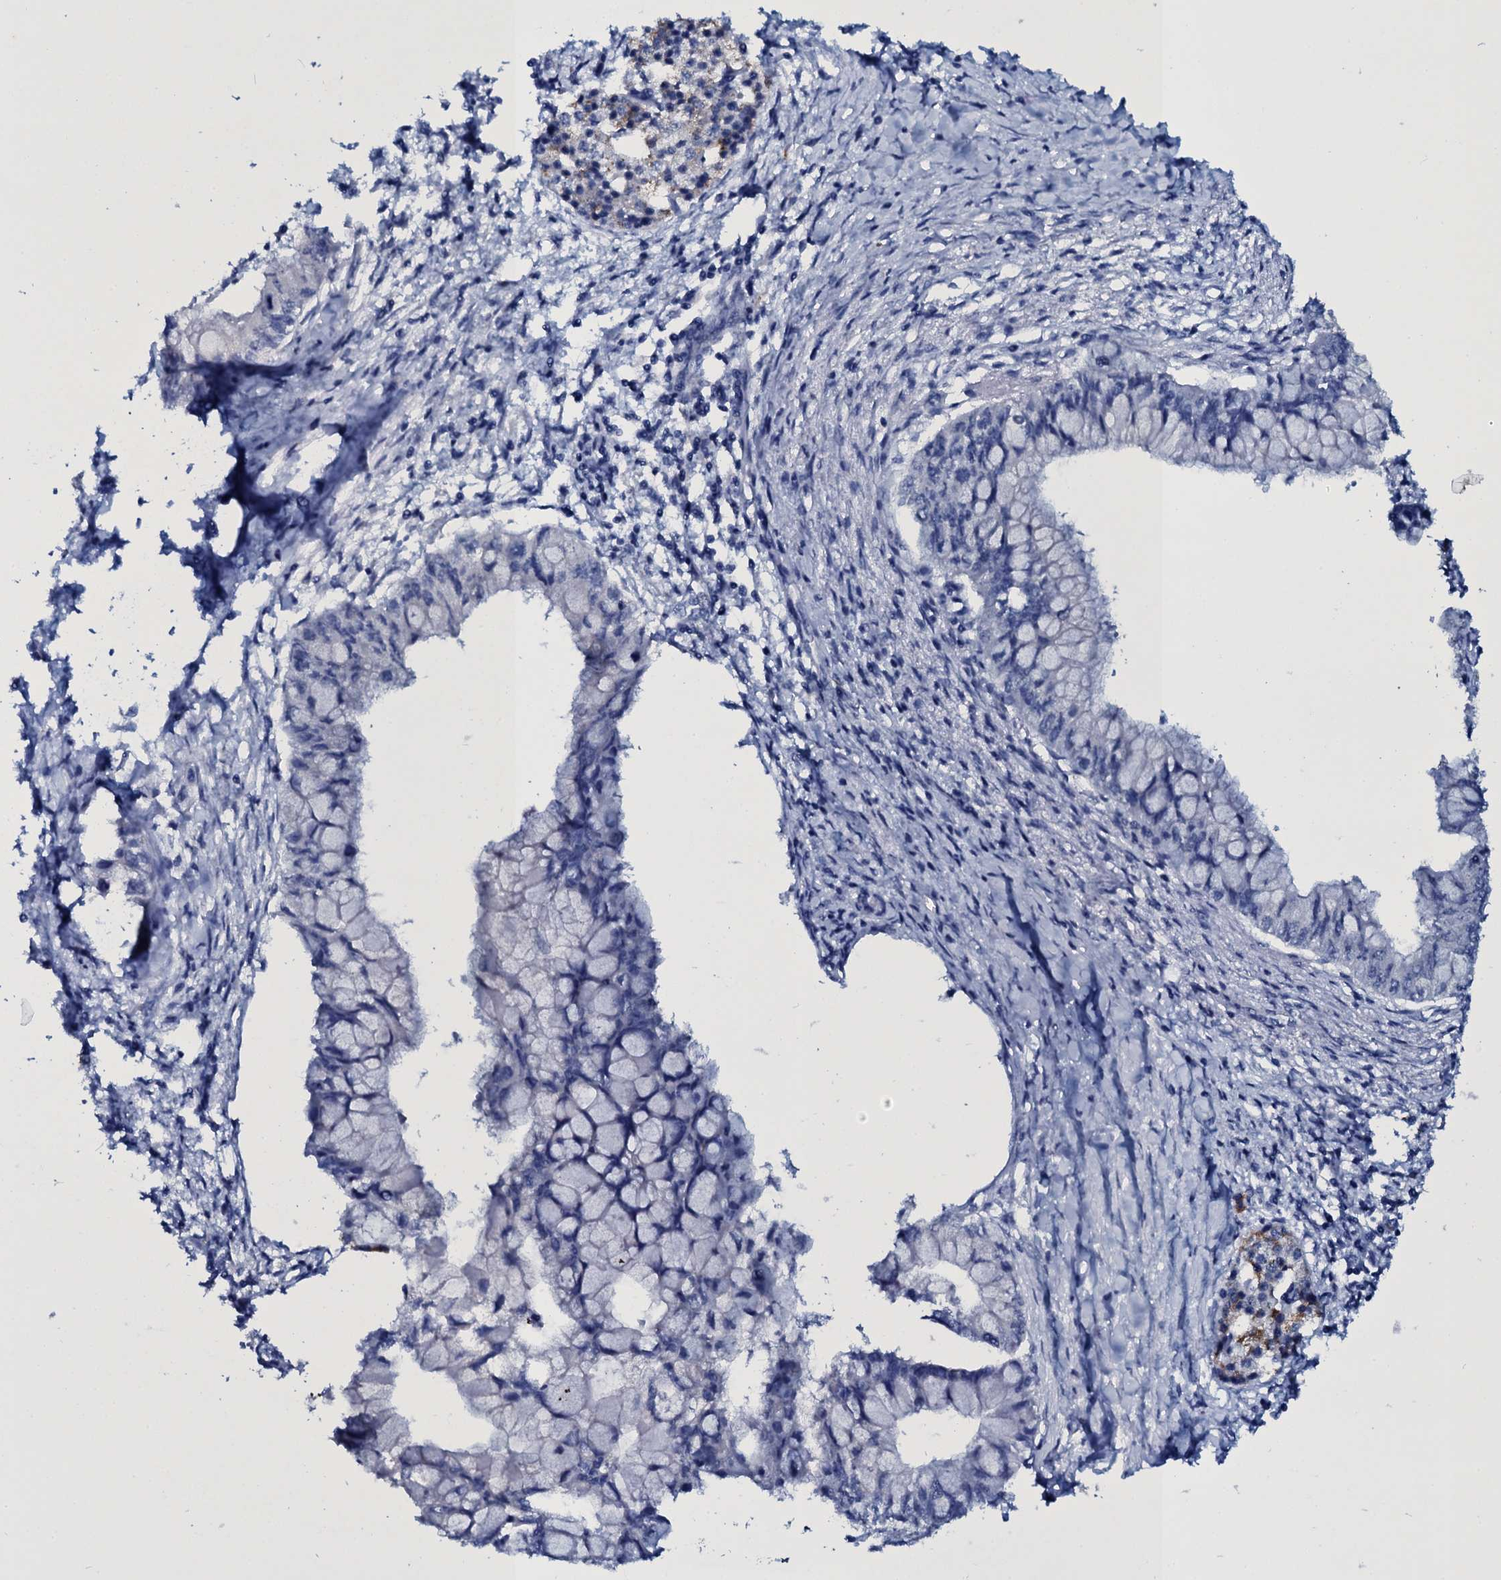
{"staining": {"intensity": "negative", "quantity": "none", "location": "none"}, "tissue": "pancreatic cancer", "cell_type": "Tumor cells", "image_type": "cancer", "snomed": [{"axis": "morphology", "description": "Adenocarcinoma, NOS"}, {"axis": "topography", "description": "Pancreas"}], "caption": "This image is of pancreatic cancer (adenocarcinoma) stained with IHC to label a protein in brown with the nuclei are counter-stained blue. There is no expression in tumor cells. The staining was performed using DAB (3,3'-diaminobenzidine) to visualize the protein expression in brown, while the nuclei were stained in blue with hematoxylin (Magnification: 20x).", "gene": "TPGS2", "patient": {"sex": "male", "age": 48}}